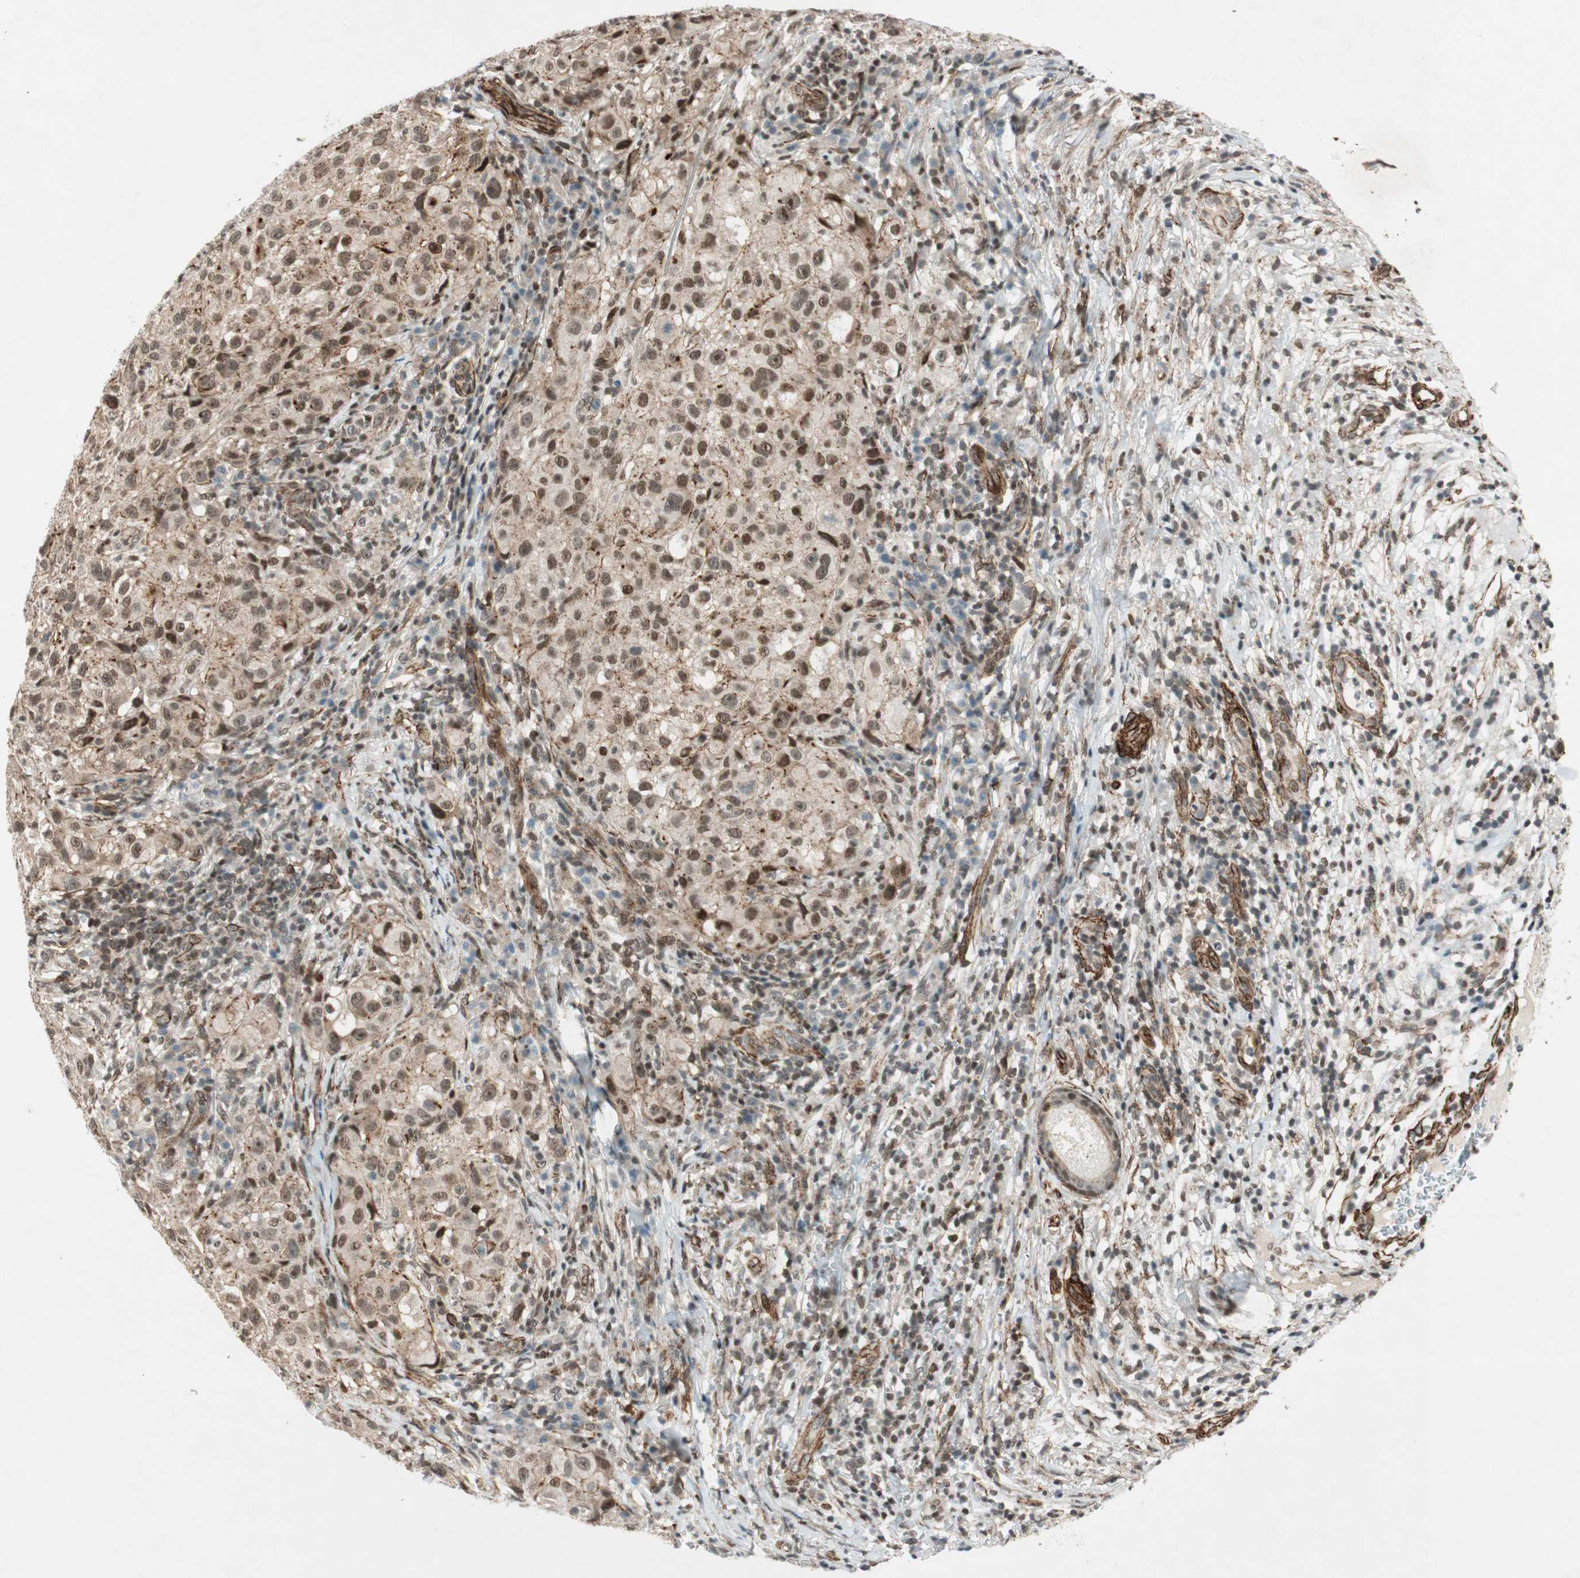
{"staining": {"intensity": "strong", "quantity": ">75%", "location": "nuclear"}, "tissue": "melanoma", "cell_type": "Tumor cells", "image_type": "cancer", "snomed": [{"axis": "morphology", "description": "Necrosis, NOS"}, {"axis": "morphology", "description": "Malignant melanoma, NOS"}, {"axis": "topography", "description": "Skin"}], "caption": "Human melanoma stained with a brown dye reveals strong nuclear positive staining in approximately >75% of tumor cells.", "gene": "CDK19", "patient": {"sex": "female", "age": 87}}